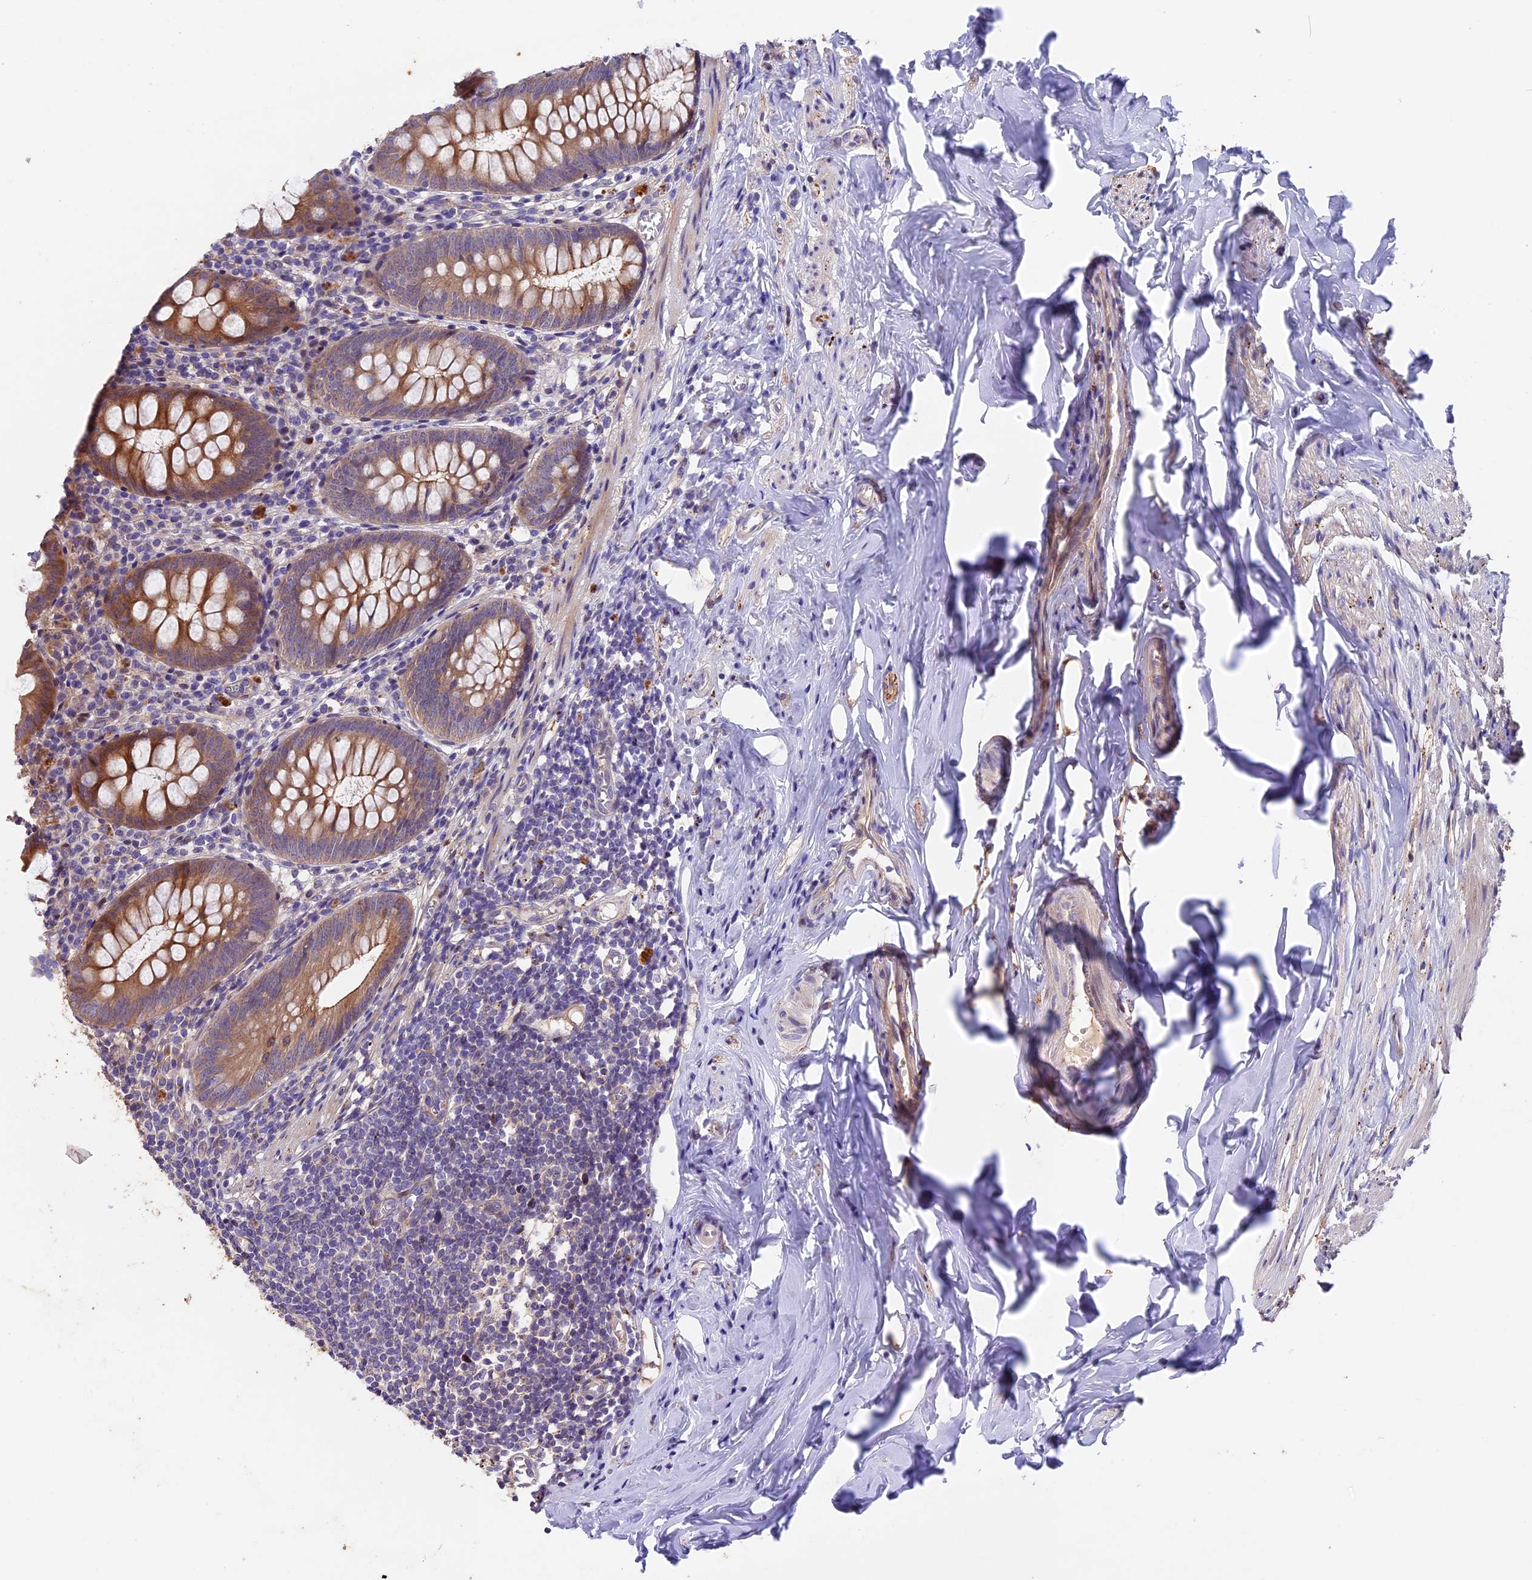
{"staining": {"intensity": "moderate", "quantity": ">75%", "location": "cytoplasmic/membranous"}, "tissue": "appendix", "cell_type": "Glandular cells", "image_type": "normal", "snomed": [{"axis": "morphology", "description": "Normal tissue, NOS"}, {"axis": "topography", "description": "Appendix"}], "caption": "The image exhibits immunohistochemical staining of unremarkable appendix. There is moderate cytoplasmic/membranous expression is seen in about >75% of glandular cells.", "gene": "NCK2", "patient": {"sex": "female", "age": 51}}